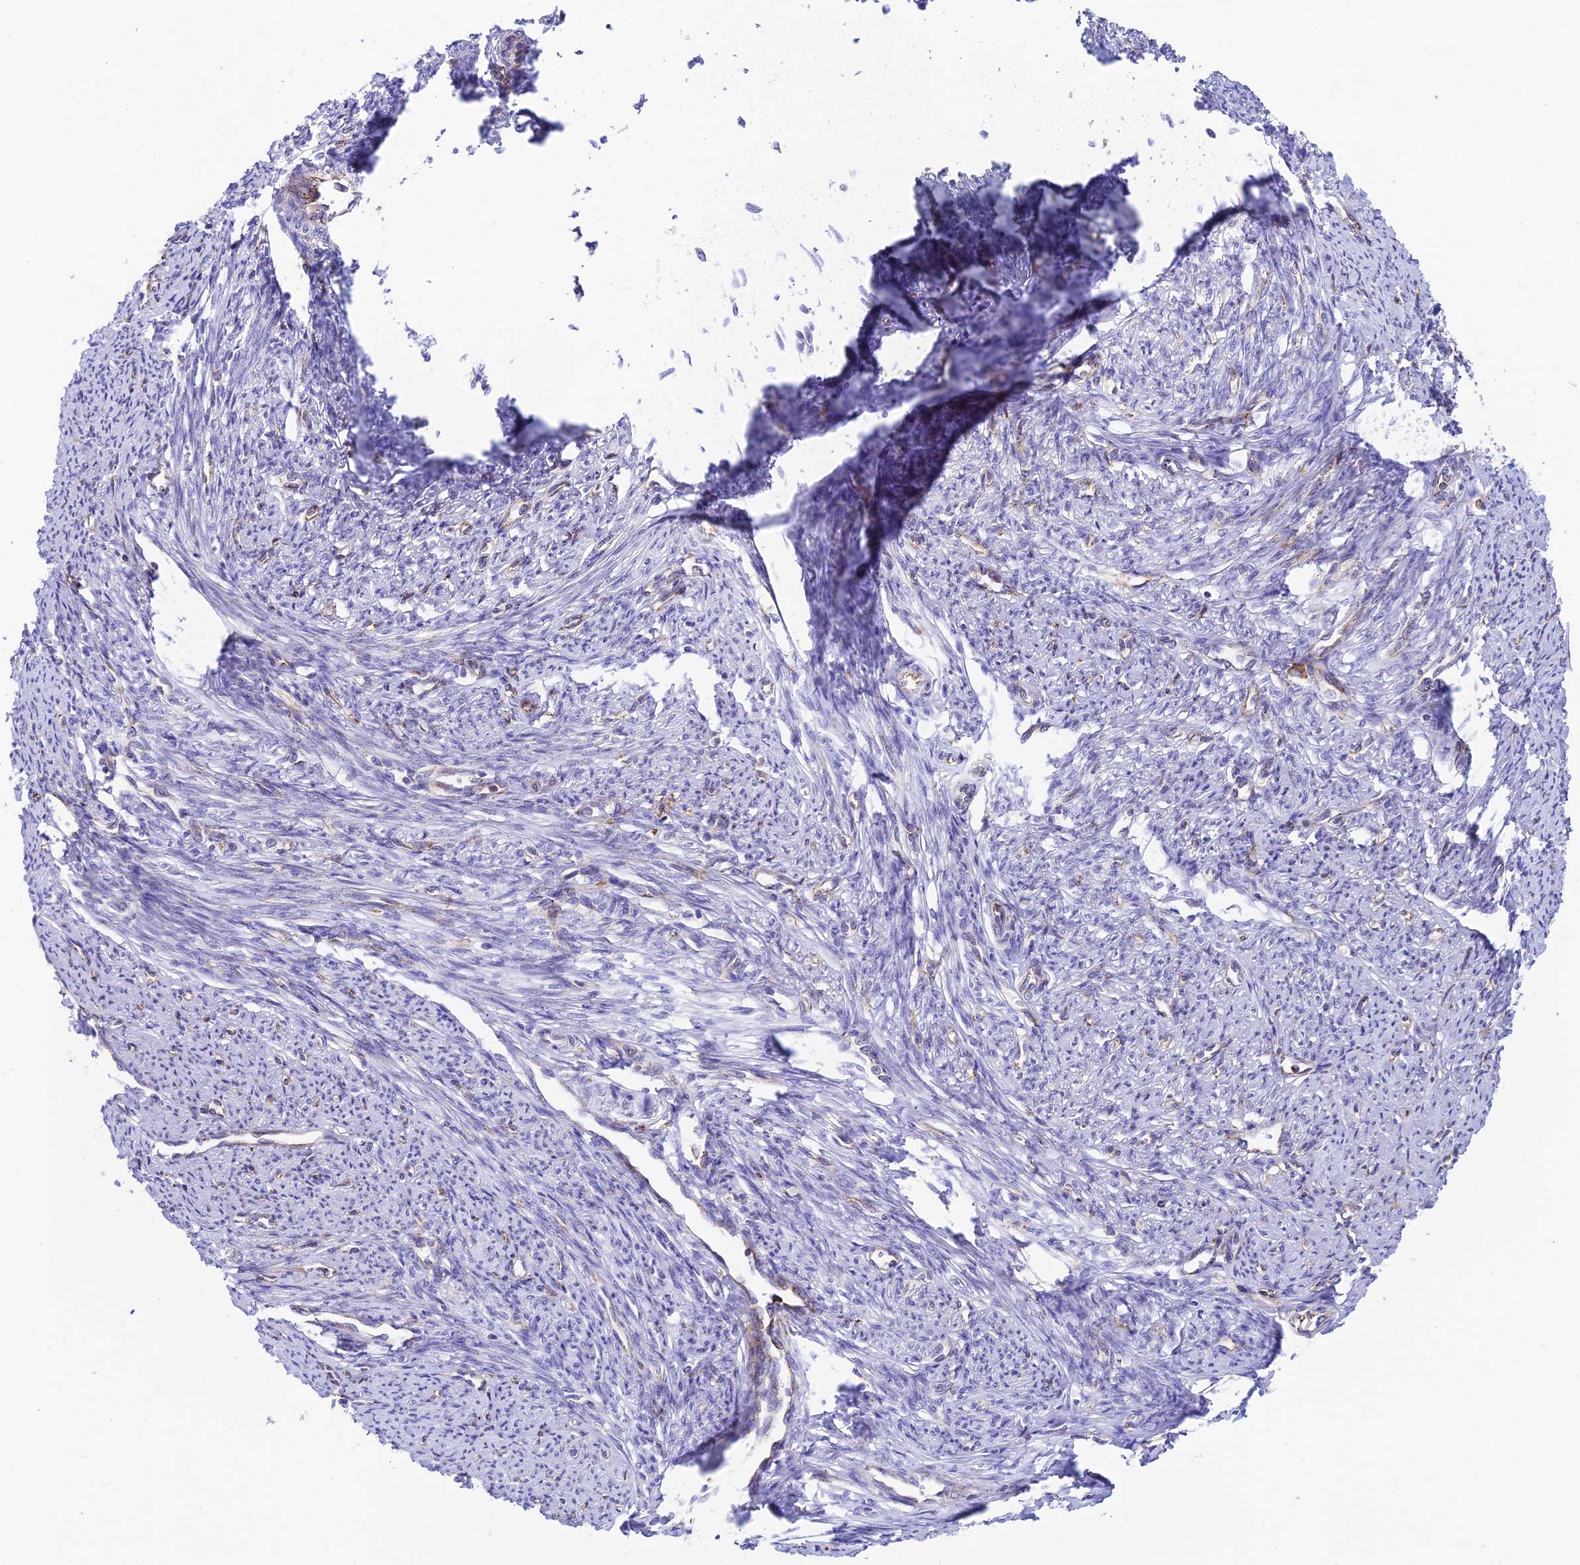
{"staining": {"intensity": "weak", "quantity": "<25%", "location": "cytoplasmic/membranous"}, "tissue": "smooth muscle", "cell_type": "Smooth muscle cells", "image_type": "normal", "snomed": [{"axis": "morphology", "description": "Normal tissue, NOS"}, {"axis": "topography", "description": "Smooth muscle"}, {"axis": "topography", "description": "Uterus"}], "caption": "The immunohistochemistry (IHC) photomicrograph has no significant expression in smooth muscle cells of smooth muscle.", "gene": "TUBGCP6", "patient": {"sex": "female", "age": 59}}